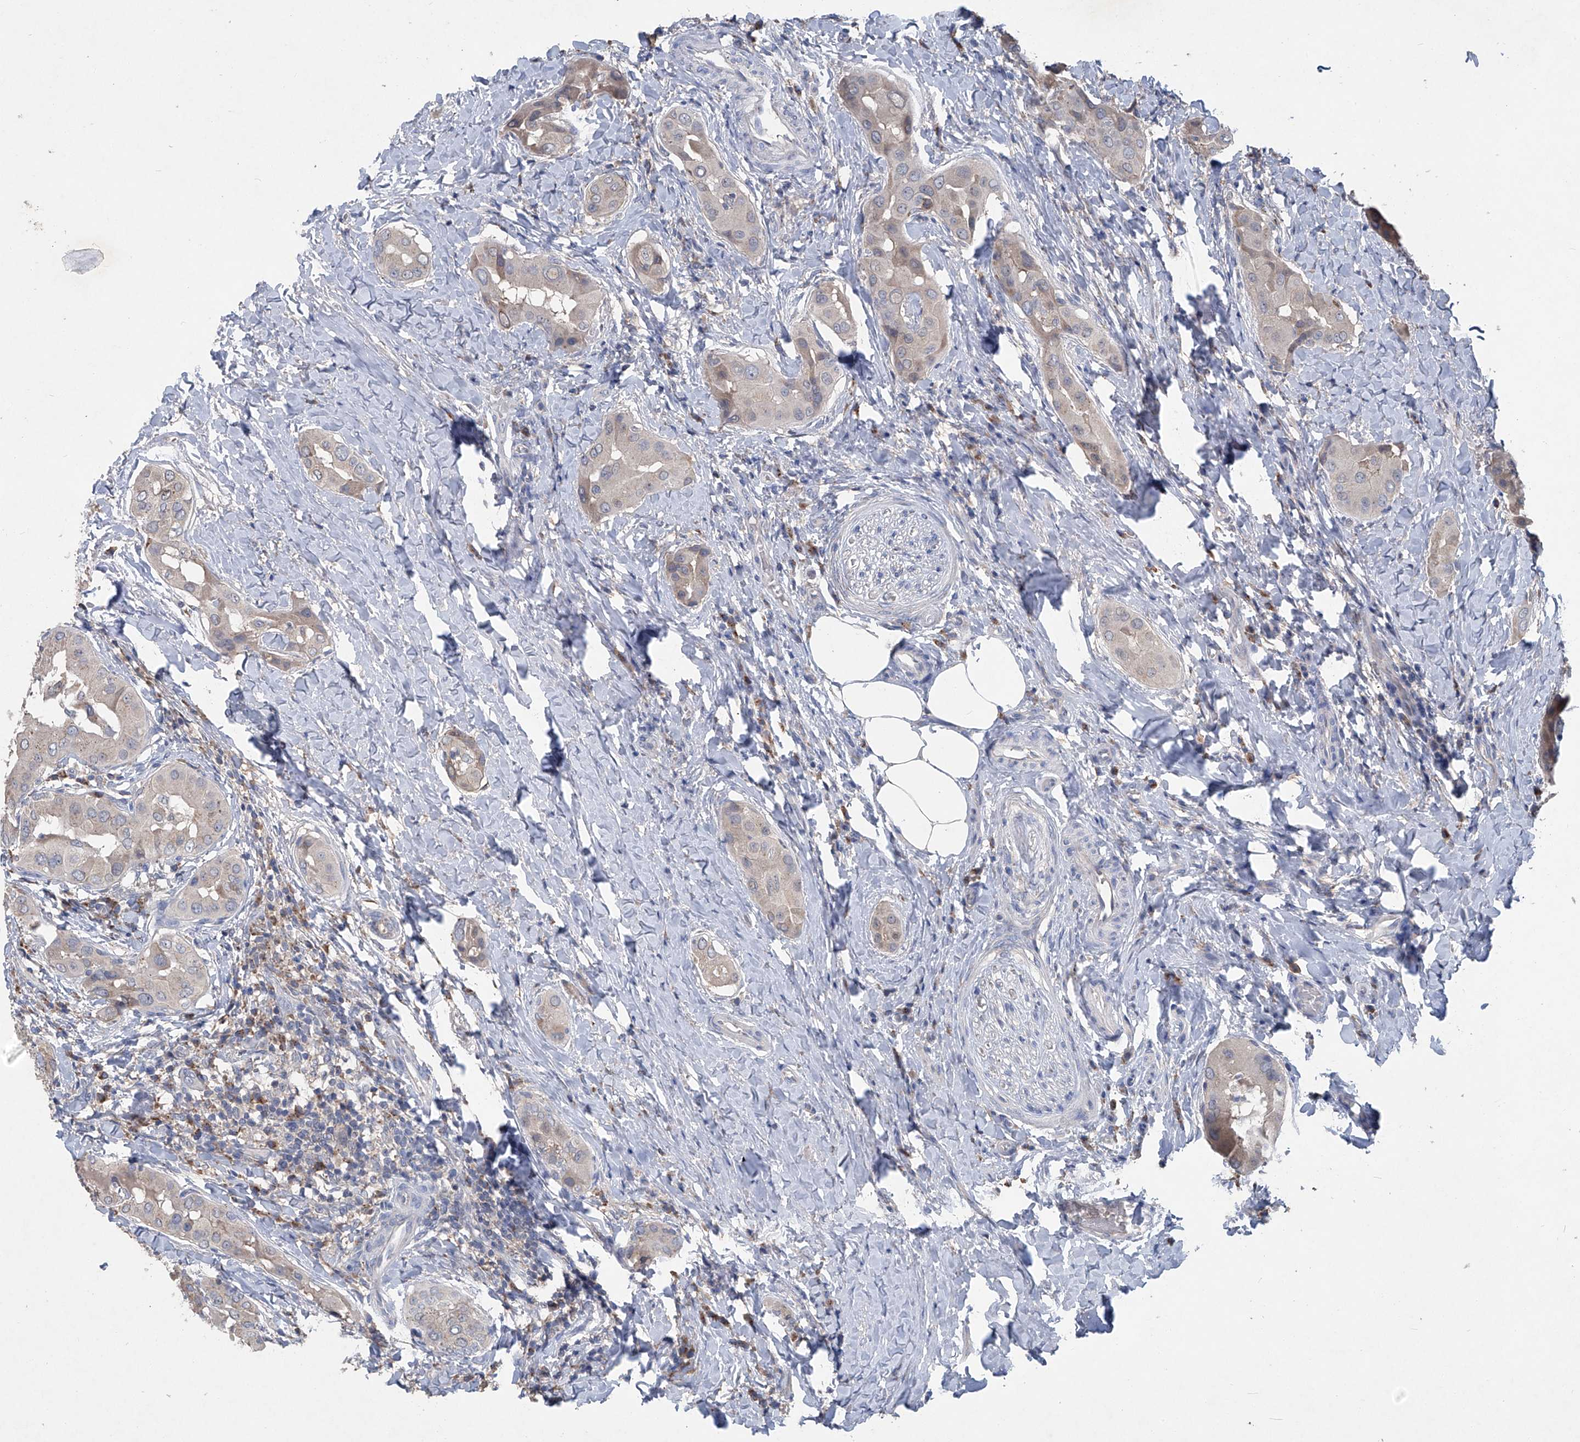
{"staining": {"intensity": "negative", "quantity": "none", "location": "none"}, "tissue": "thyroid cancer", "cell_type": "Tumor cells", "image_type": "cancer", "snomed": [{"axis": "morphology", "description": "Papillary adenocarcinoma, NOS"}, {"axis": "topography", "description": "Thyroid gland"}], "caption": "Immunohistochemistry (IHC) of human papillary adenocarcinoma (thyroid) reveals no staining in tumor cells. (DAB IHC with hematoxylin counter stain).", "gene": "PCSK5", "patient": {"sex": "male", "age": 33}}